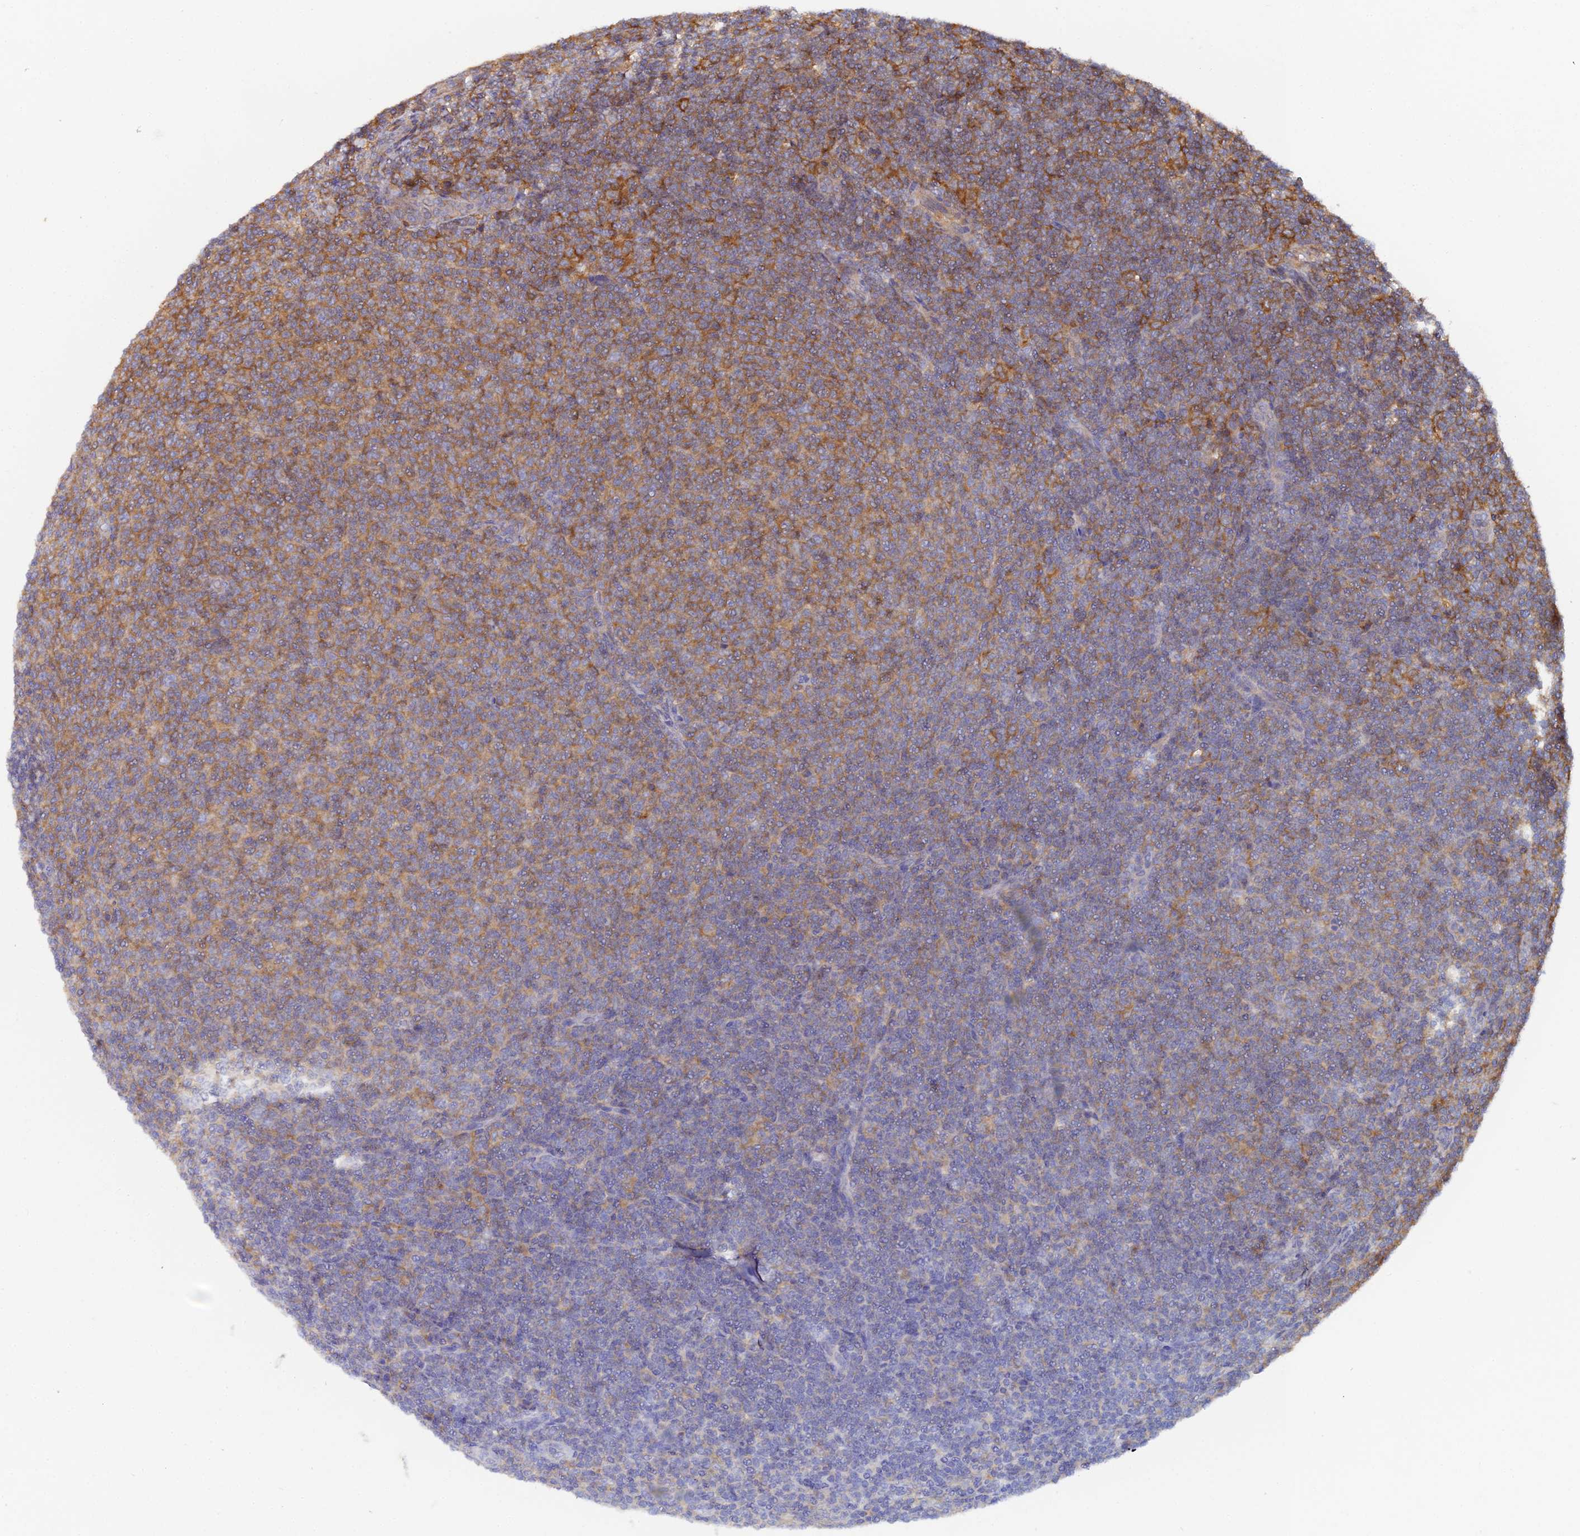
{"staining": {"intensity": "moderate", "quantity": ">75%", "location": "cytoplasmic/membranous"}, "tissue": "lymphoma", "cell_type": "Tumor cells", "image_type": "cancer", "snomed": [{"axis": "morphology", "description": "Malignant lymphoma, non-Hodgkin's type, Low grade"}, {"axis": "topography", "description": "Lymph node"}], "caption": "About >75% of tumor cells in malignant lymphoma, non-Hodgkin's type (low-grade) reveal moderate cytoplasmic/membranous protein positivity as visualized by brown immunohistochemical staining.", "gene": "GNG5B", "patient": {"sex": "male", "age": 66}}